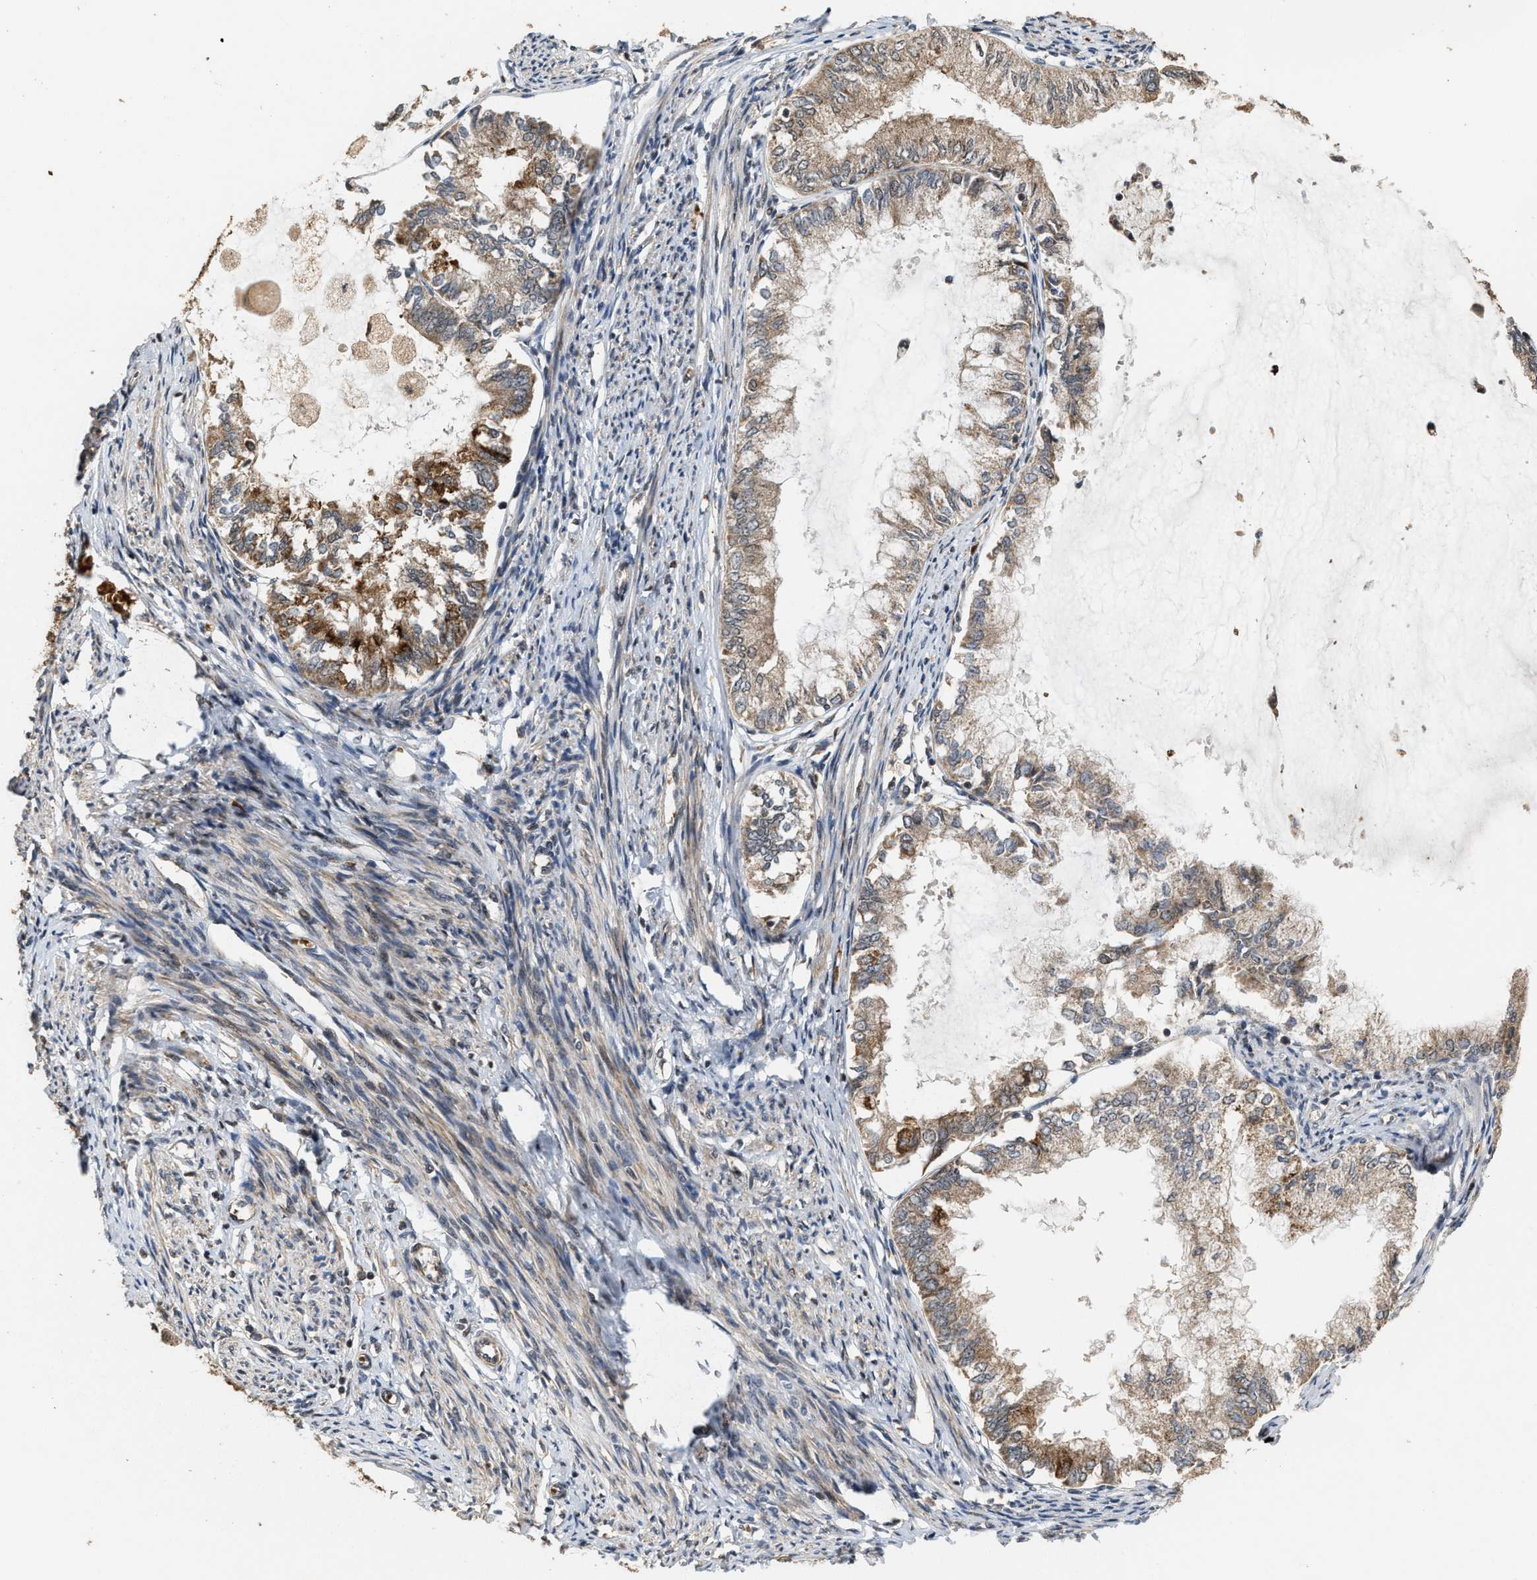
{"staining": {"intensity": "moderate", "quantity": ">75%", "location": "cytoplasmic/membranous"}, "tissue": "endometrial cancer", "cell_type": "Tumor cells", "image_type": "cancer", "snomed": [{"axis": "morphology", "description": "Adenocarcinoma, NOS"}, {"axis": "topography", "description": "Endometrium"}], "caption": "An IHC photomicrograph of tumor tissue is shown. Protein staining in brown labels moderate cytoplasmic/membranous positivity in endometrial cancer within tumor cells.", "gene": "ELP2", "patient": {"sex": "female", "age": 86}}